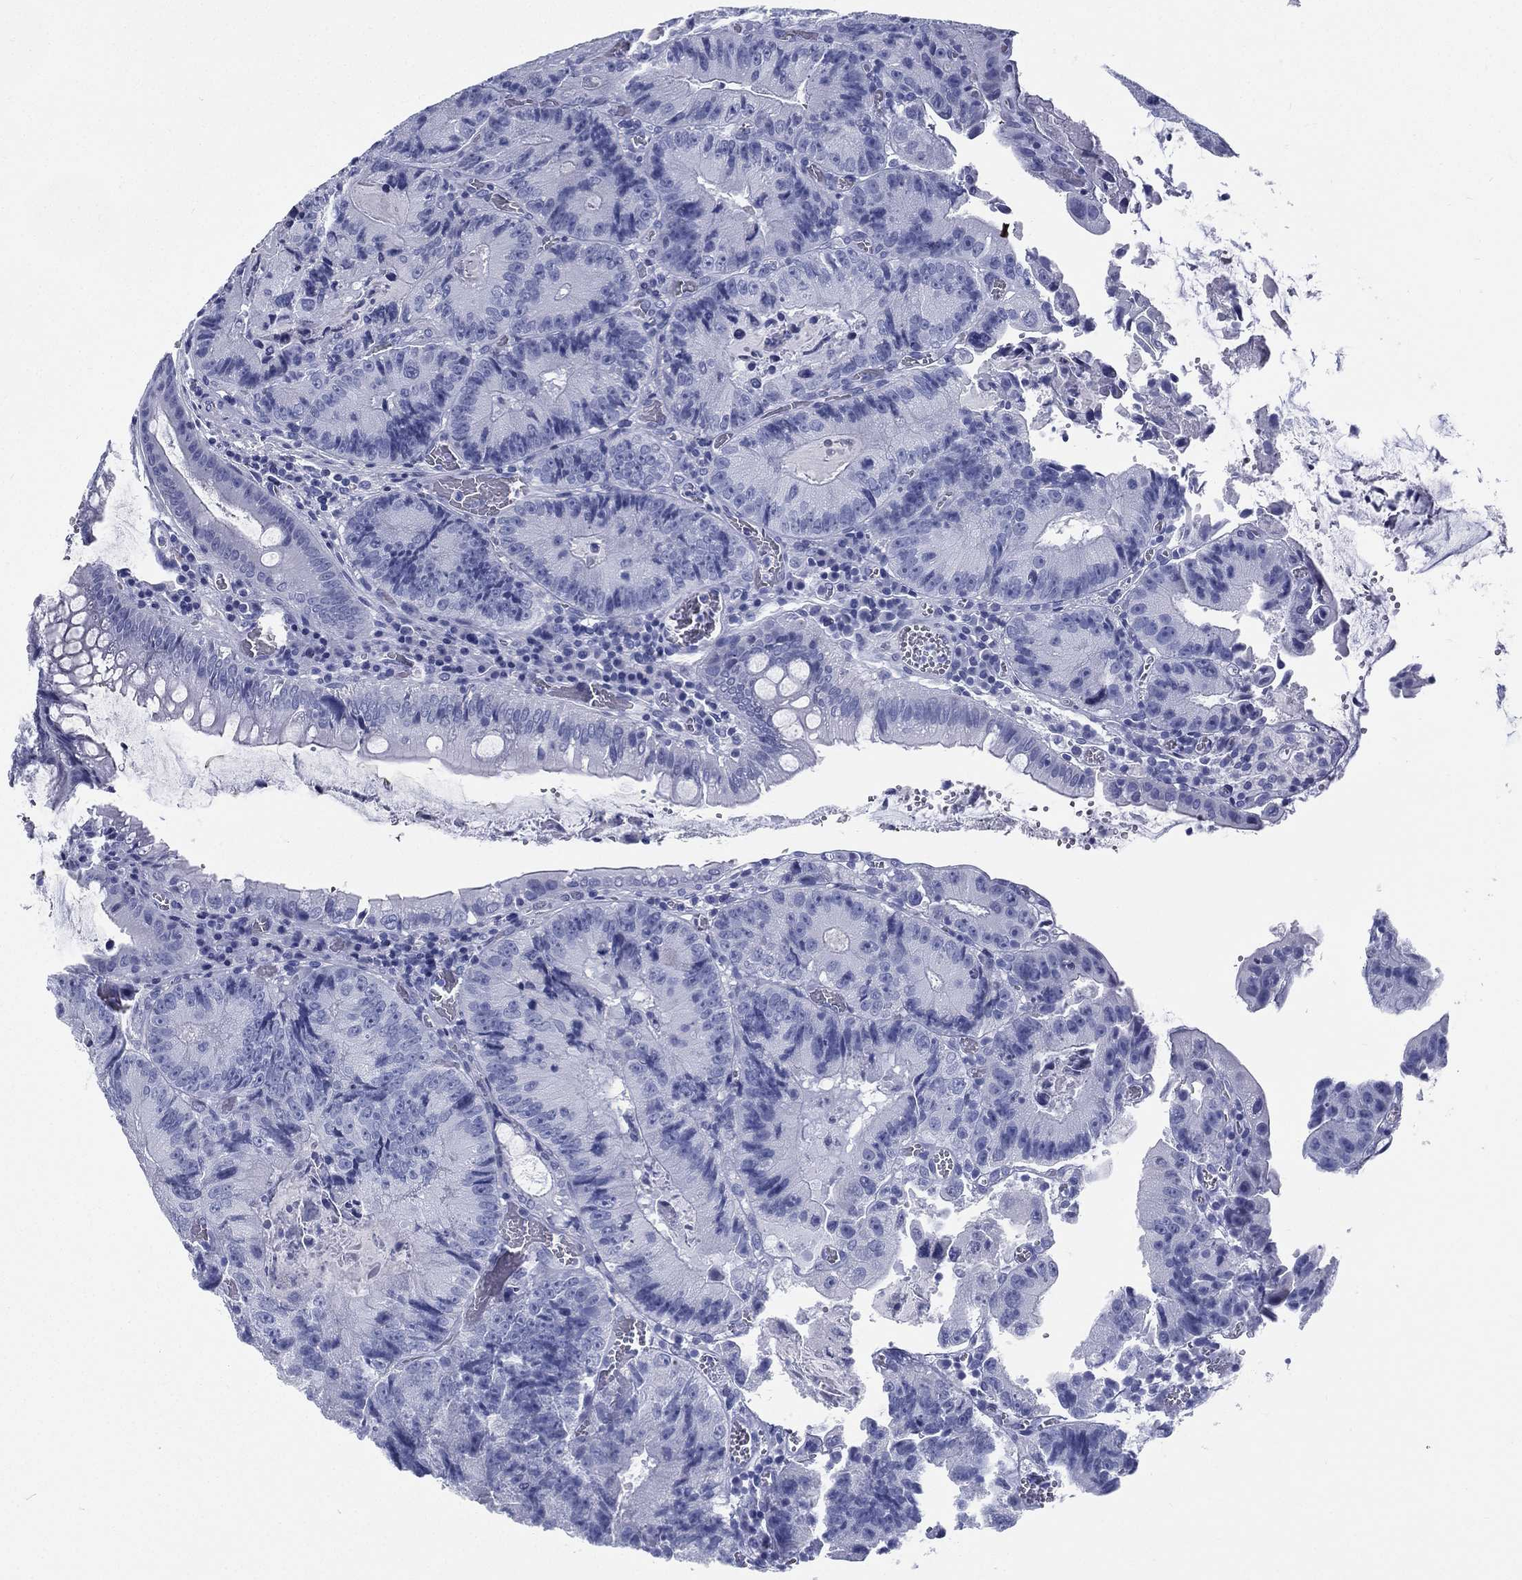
{"staining": {"intensity": "negative", "quantity": "none", "location": "none"}, "tissue": "colorectal cancer", "cell_type": "Tumor cells", "image_type": "cancer", "snomed": [{"axis": "morphology", "description": "Adenocarcinoma, NOS"}, {"axis": "topography", "description": "Colon"}], "caption": "Tumor cells show no significant expression in colorectal cancer (adenocarcinoma). Nuclei are stained in blue.", "gene": "RSPH4A", "patient": {"sex": "female", "age": 86}}